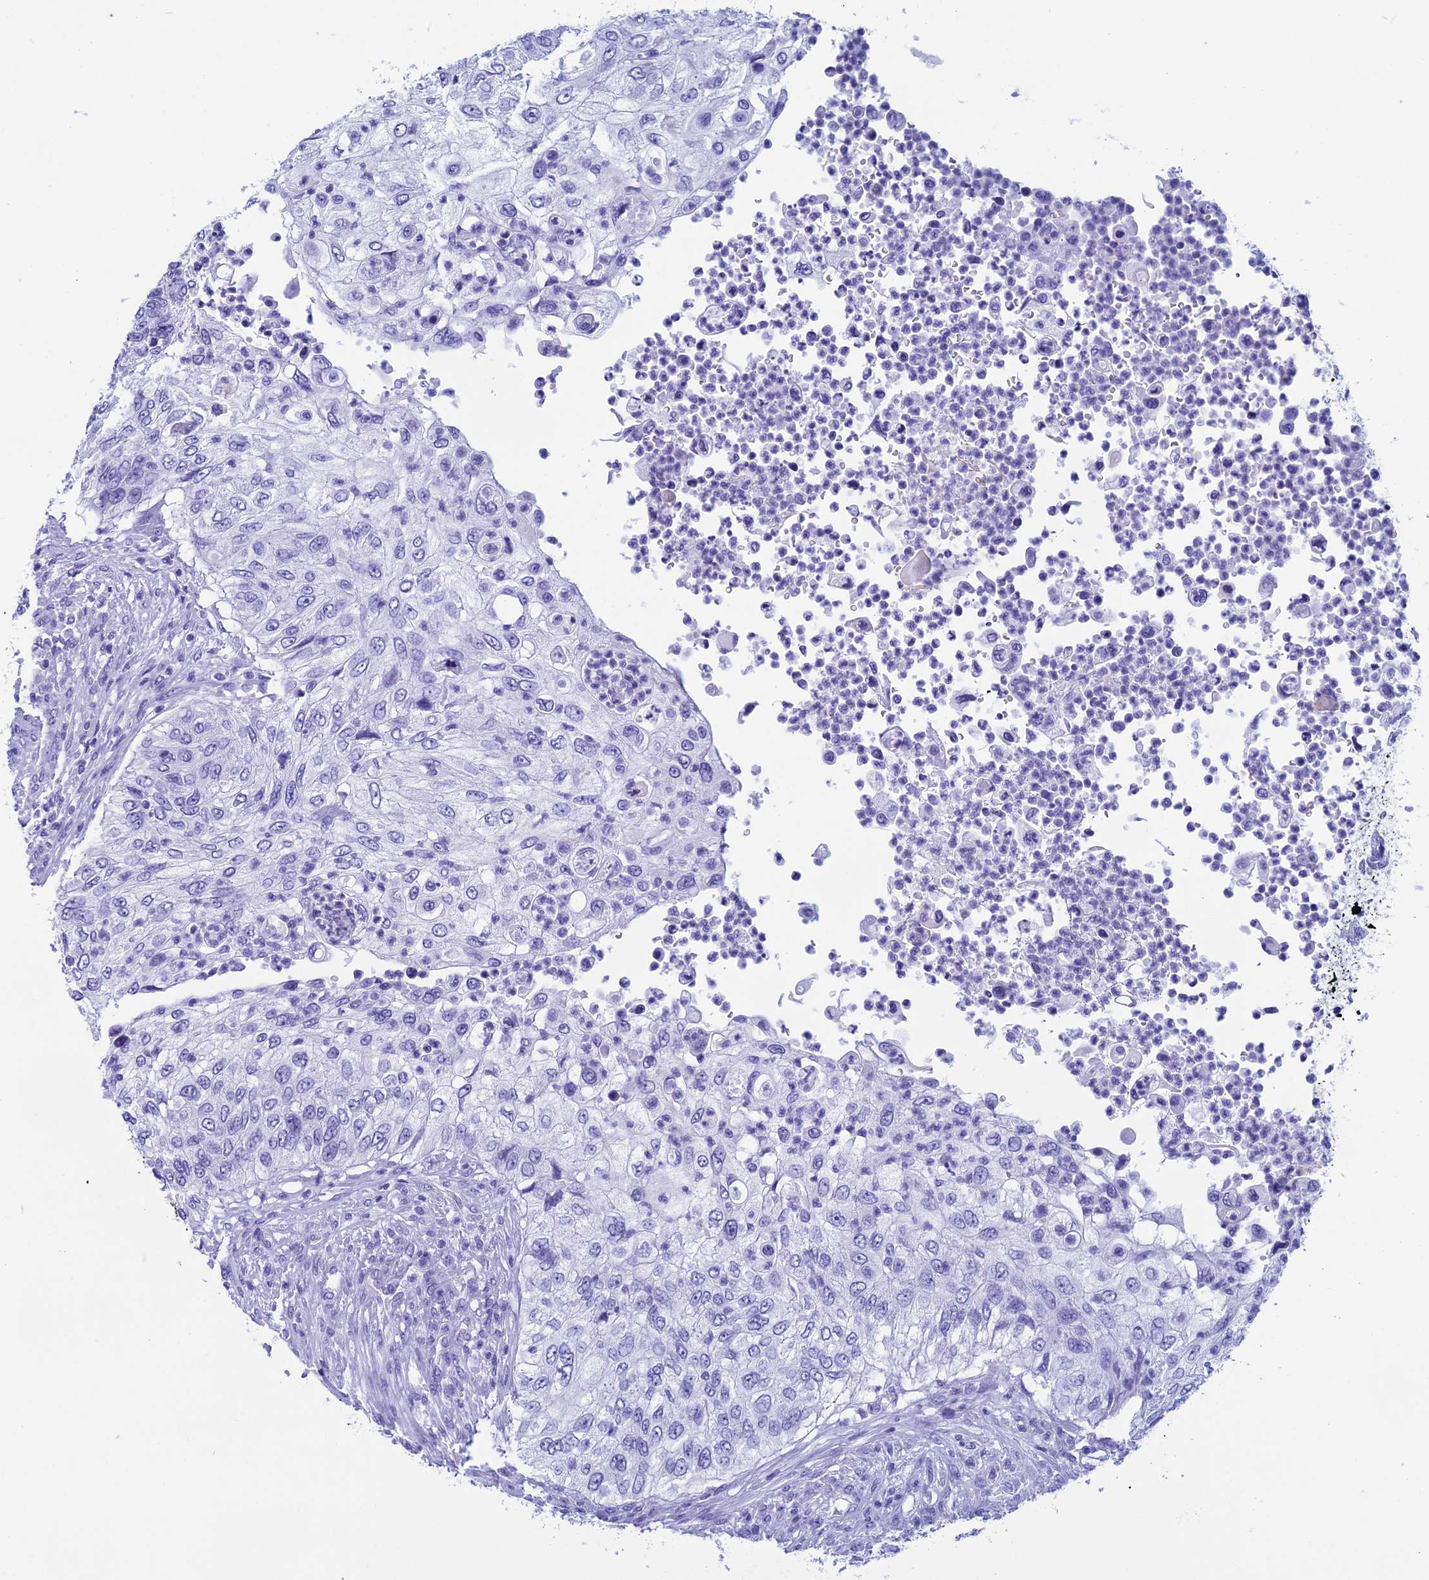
{"staining": {"intensity": "negative", "quantity": "none", "location": "none"}, "tissue": "urothelial cancer", "cell_type": "Tumor cells", "image_type": "cancer", "snomed": [{"axis": "morphology", "description": "Urothelial carcinoma, High grade"}, {"axis": "topography", "description": "Urinary bladder"}], "caption": "High magnification brightfield microscopy of high-grade urothelial carcinoma stained with DAB (3,3'-diaminobenzidine) (brown) and counterstained with hematoxylin (blue): tumor cells show no significant expression. (DAB immunohistochemistry (IHC) with hematoxylin counter stain).", "gene": "FAM169A", "patient": {"sex": "female", "age": 60}}